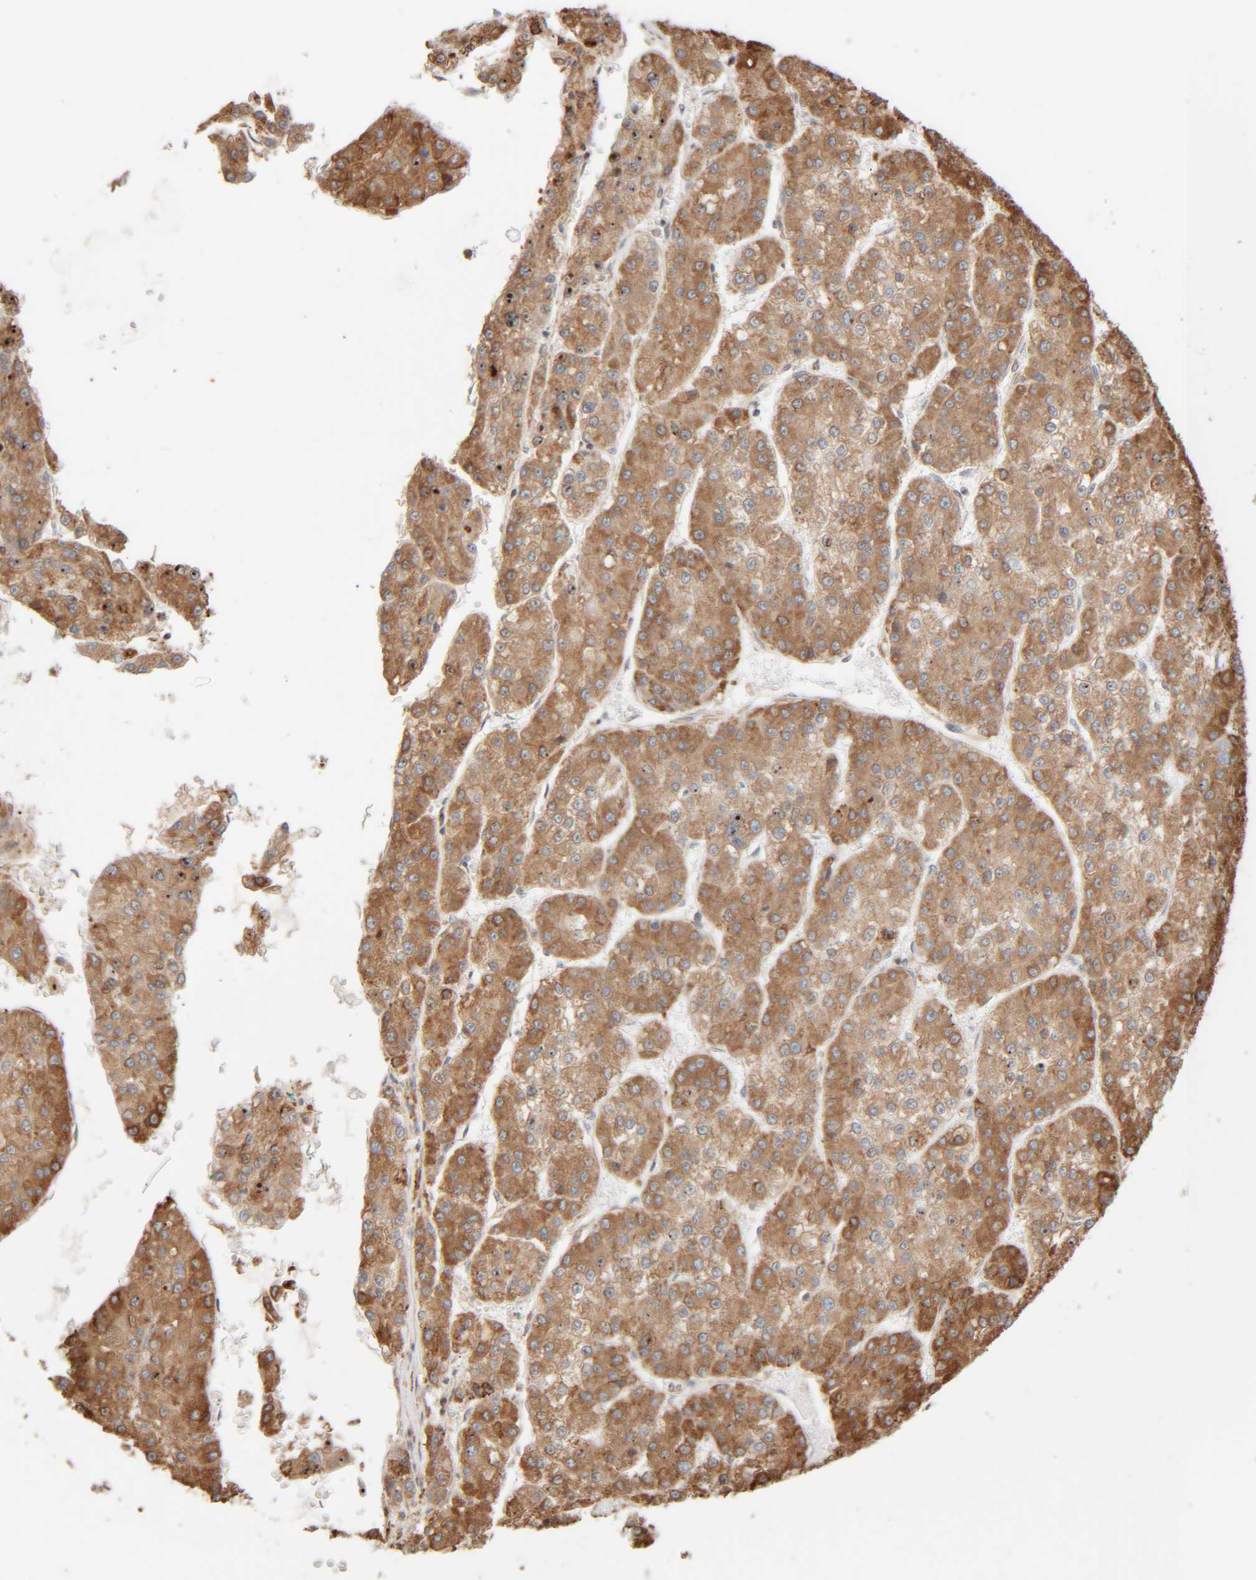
{"staining": {"intensity": "strong", "quantity": ">75%", "location": "cytoplasmic/membranous,nuclear"}, "tissue": "liver cancer", "cell_type": "Tumor cells", "image_type": "cancer", "snomed": [{"axis": "morphology", "description": "Carcinoma, Hepatocellular, NOS"}, {"axis": "topography", "description": "Liver"}], "caption": "This is an image of IHC staining of liver hepatocellular carcinoma, which shows strong positivity in the cytoplasmic/membranous and nuclear of tumor cells.", "gene": "INTS1", "patient": {"sex": "female", "age": 73}}